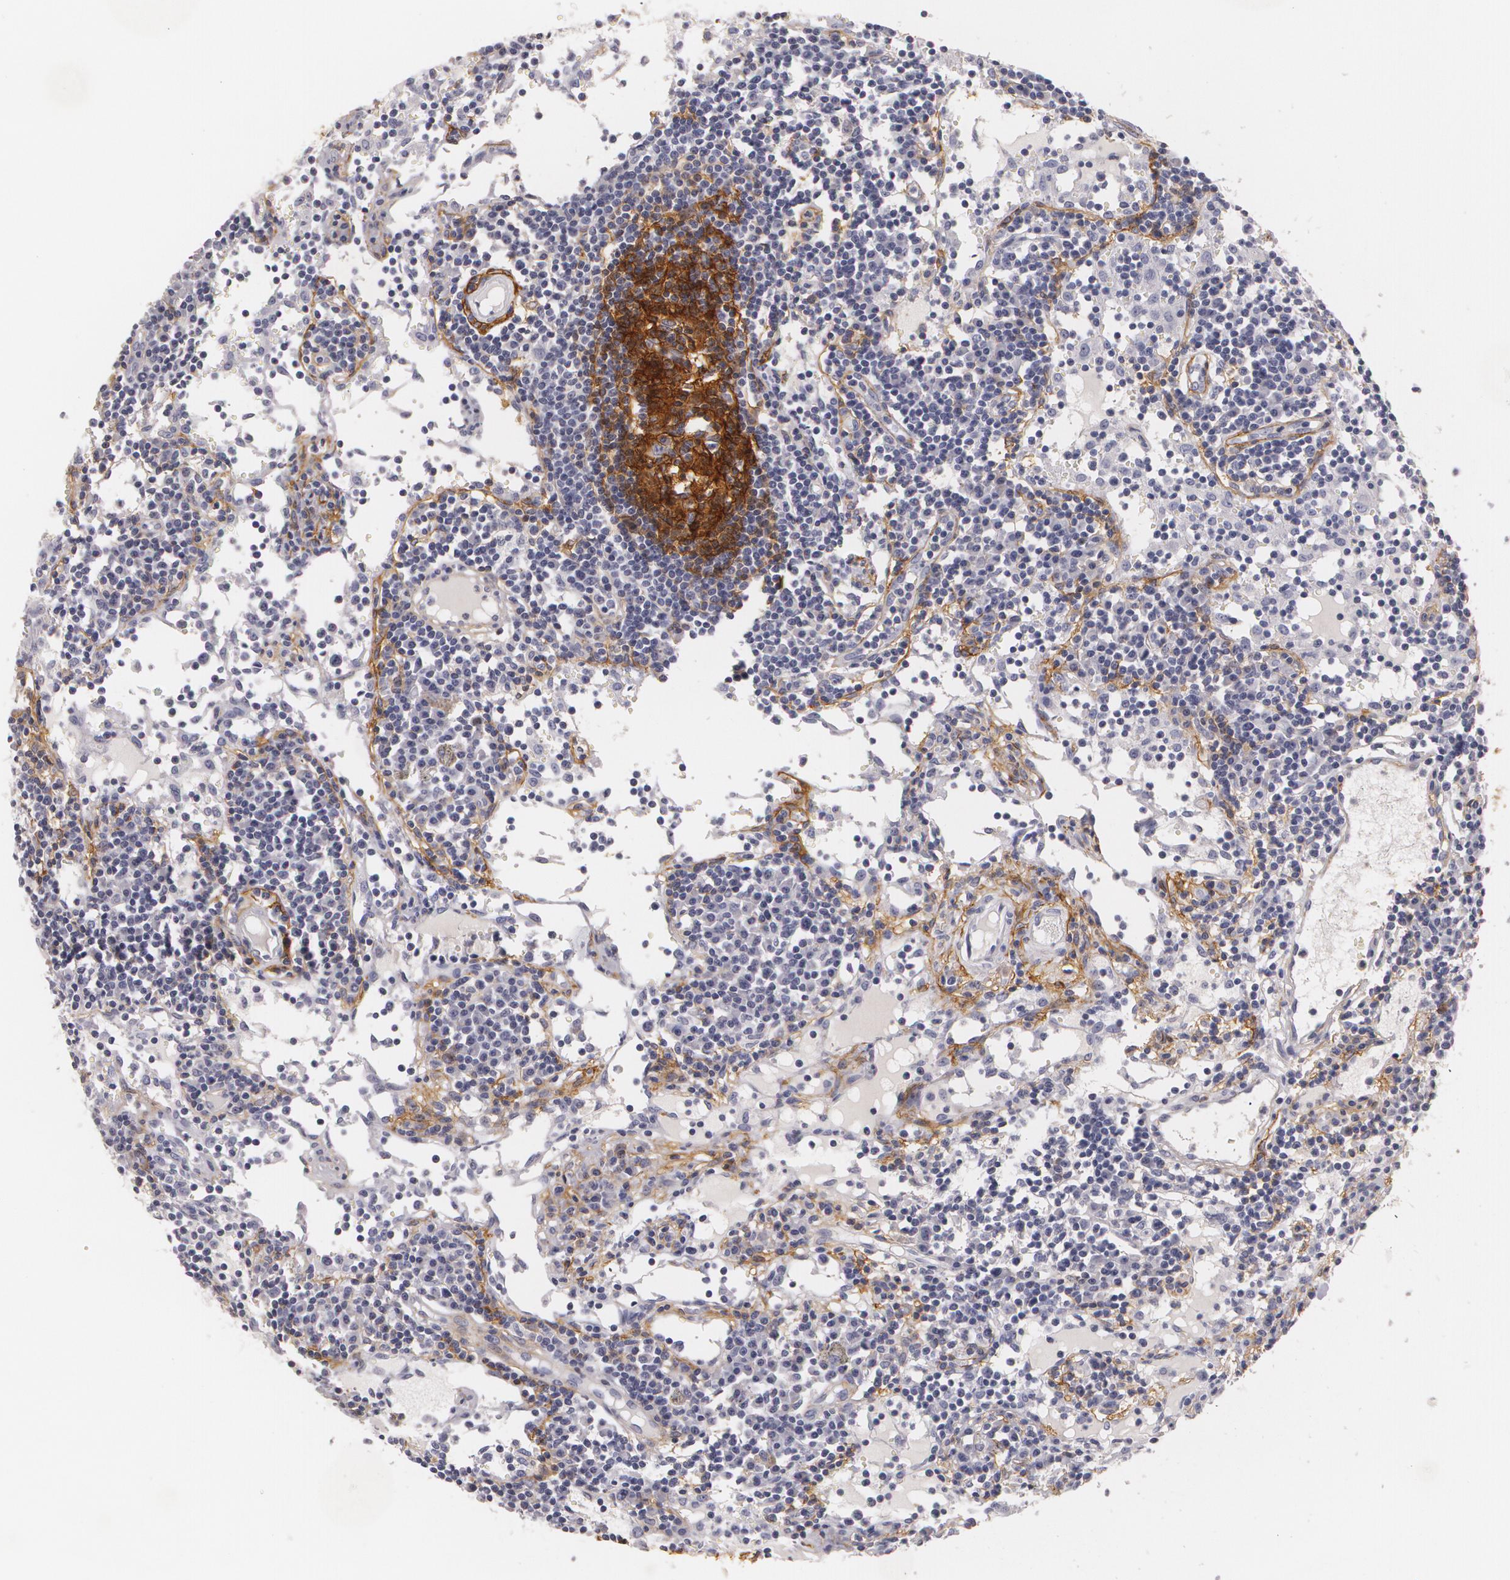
{"staining": {"intensity": "negative", "quantity": "none", "location": "none"}, "tissue": "lymph node", "cell_type": "Germinal center cells", "image_type": "normal", "snomed": [{"axis": "morphology", "description": "Normal tissue, NOS"}, {"axis": "topography", "description": "Lymph node"}], "caption": "Germinal center cells show no significant positivity in normal lymph node. Brightfield microscopy of IHC stained with DAB (3,3'-diaminobenzidine) (brown) and hematoxylin (blue), captured at high magnification.", "gene": "NGFR", "patient": {"sex": "female", "age": 55}}